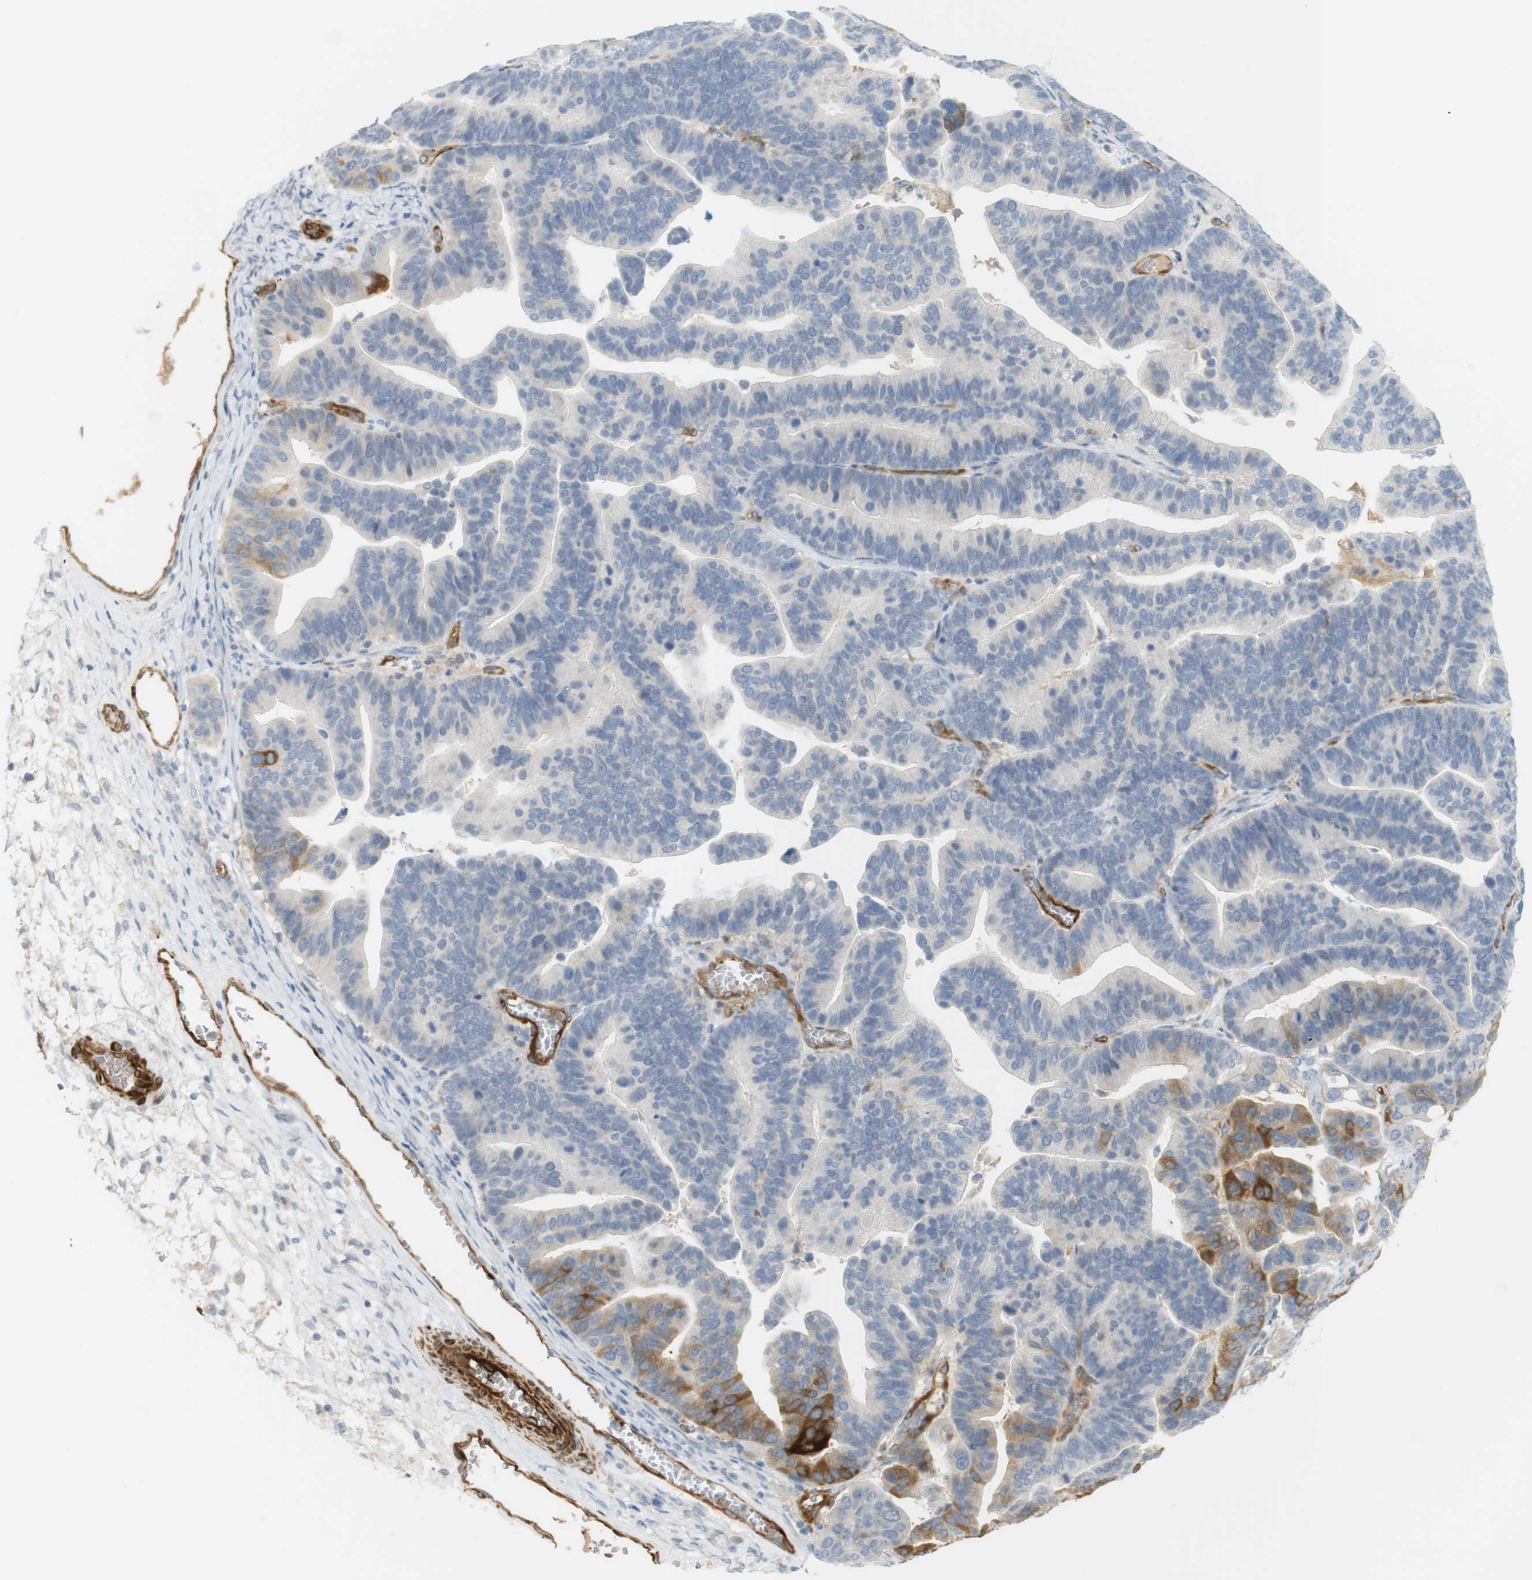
{"staining": {"intensity": "moderate", "quantity": "<25%", "location": "cytoplasmic/membranous"}, "tissue": "ovarian cancer", "cell_type": "Tumor cells", "image_type": "cancer", "snomed": [{"axis": "morphology", "description": "Cystadenocarcinoma, serous, NOS"}, {"axis": "topography", "description": "Ovary"}], "caption": "Immunohistochemical staining of human ovarian cancer (serous cystadenocarcinoma) exhibits low levels of moderate cytoplasmic/membranous protein staining in about <25% of tumor cells. (DAB IHC, brown staining for protein, blue staining for nuclei).", "gene": "PDE3A", "patient": {"sex": "female", "age": 56}}